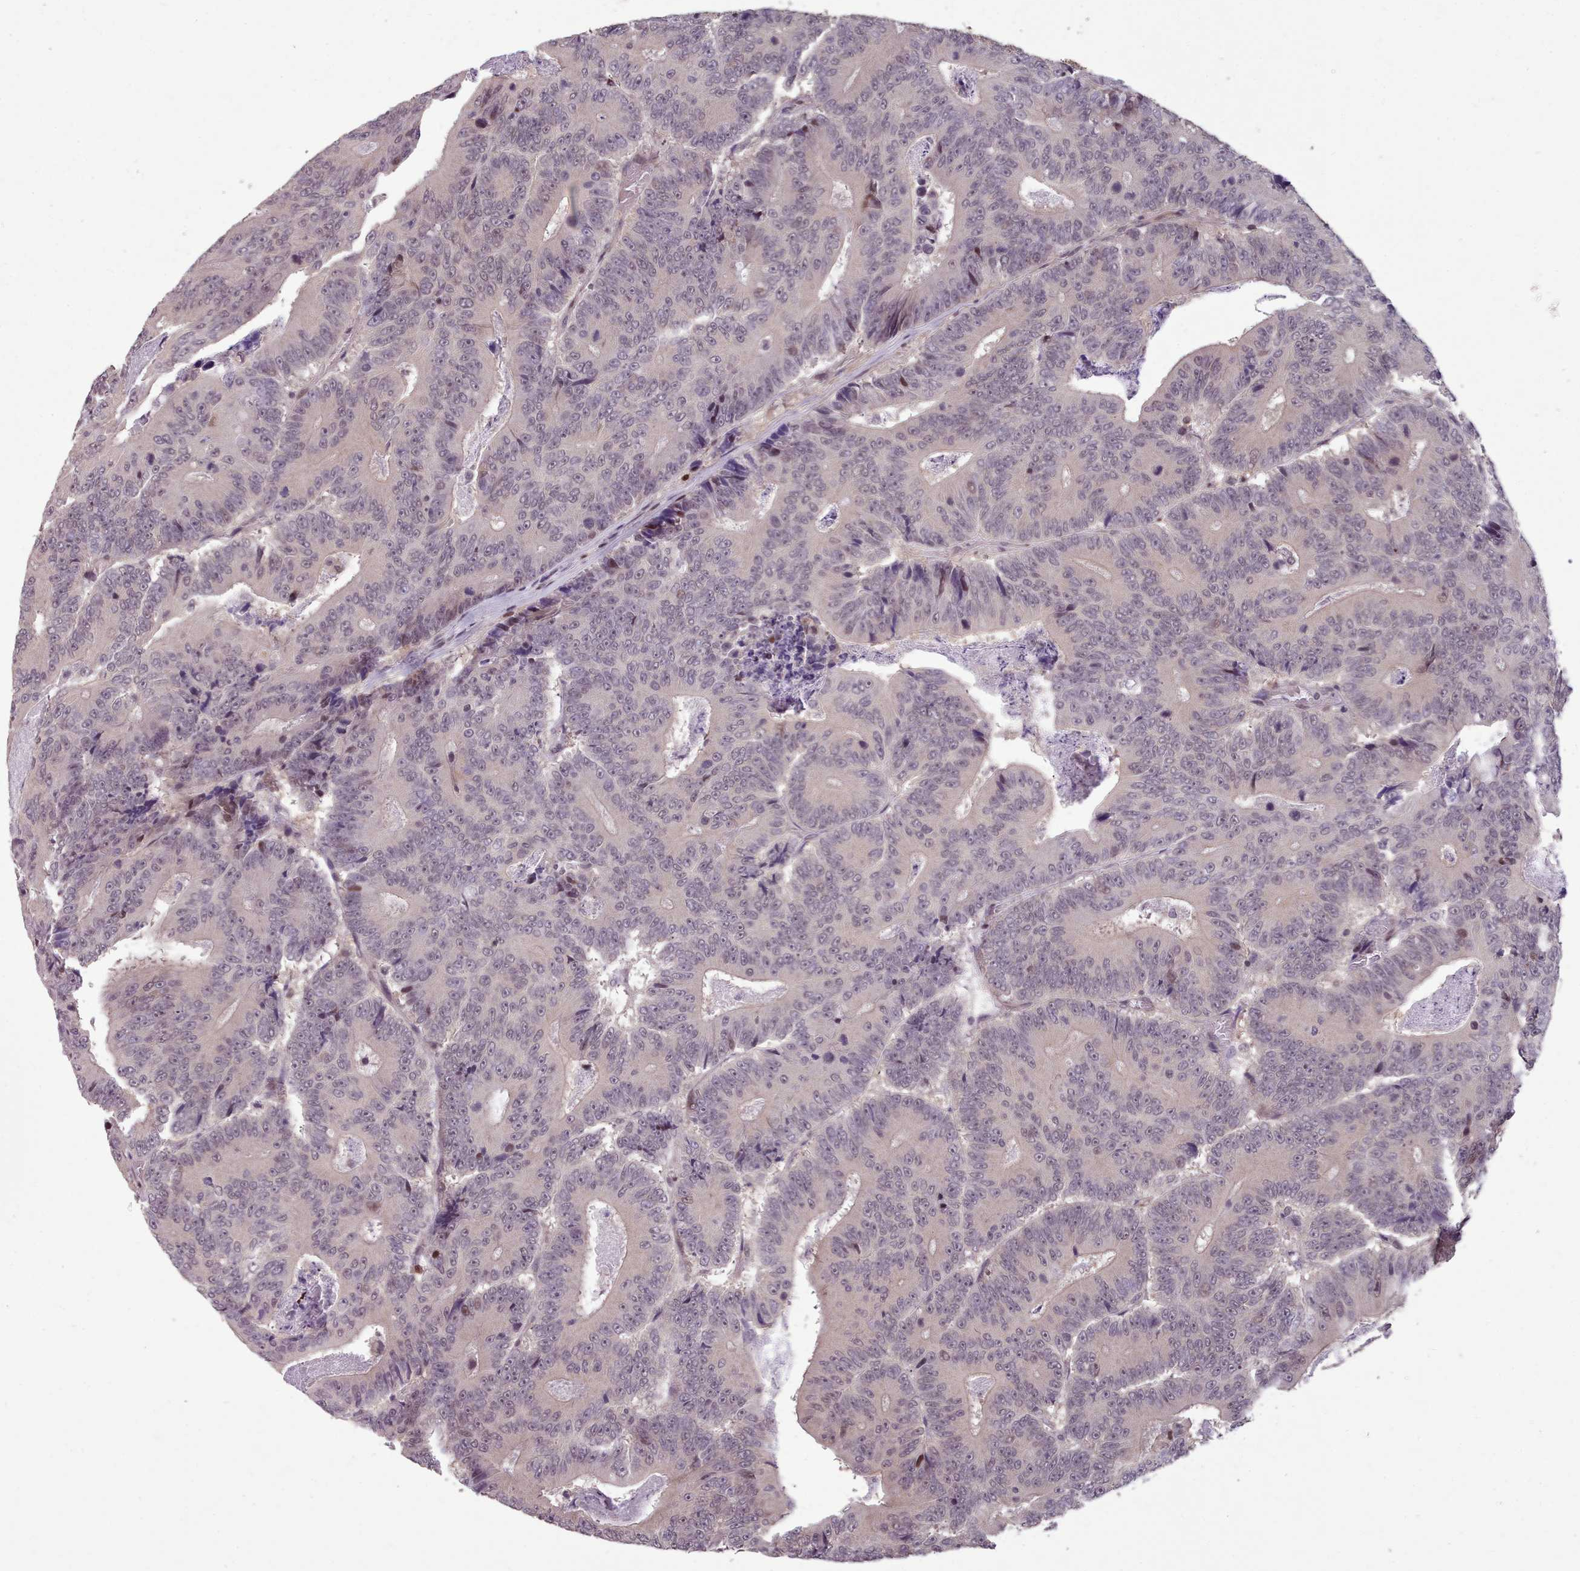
{"staining": {"intensity": "weak", "quantity": "25%-75%", "location": "nuclear"}, "tissue": "colorectal cancer", "cell_type": "Tumor cells", "image_type": "cancer", "snomed": [{"axis": "morphology", "description": "Adenocarcinoma, NOS"}, {"axis": "topography", "description": "Colon"}], "caption": "Human adenocarcinoma (colorectal) stained with a brown dye shows weak nuclear positive positivity in approximately 25%-75% of tumor cells.", "gene": "ENSA", "patient": {"sex": "male", "age": 83}}